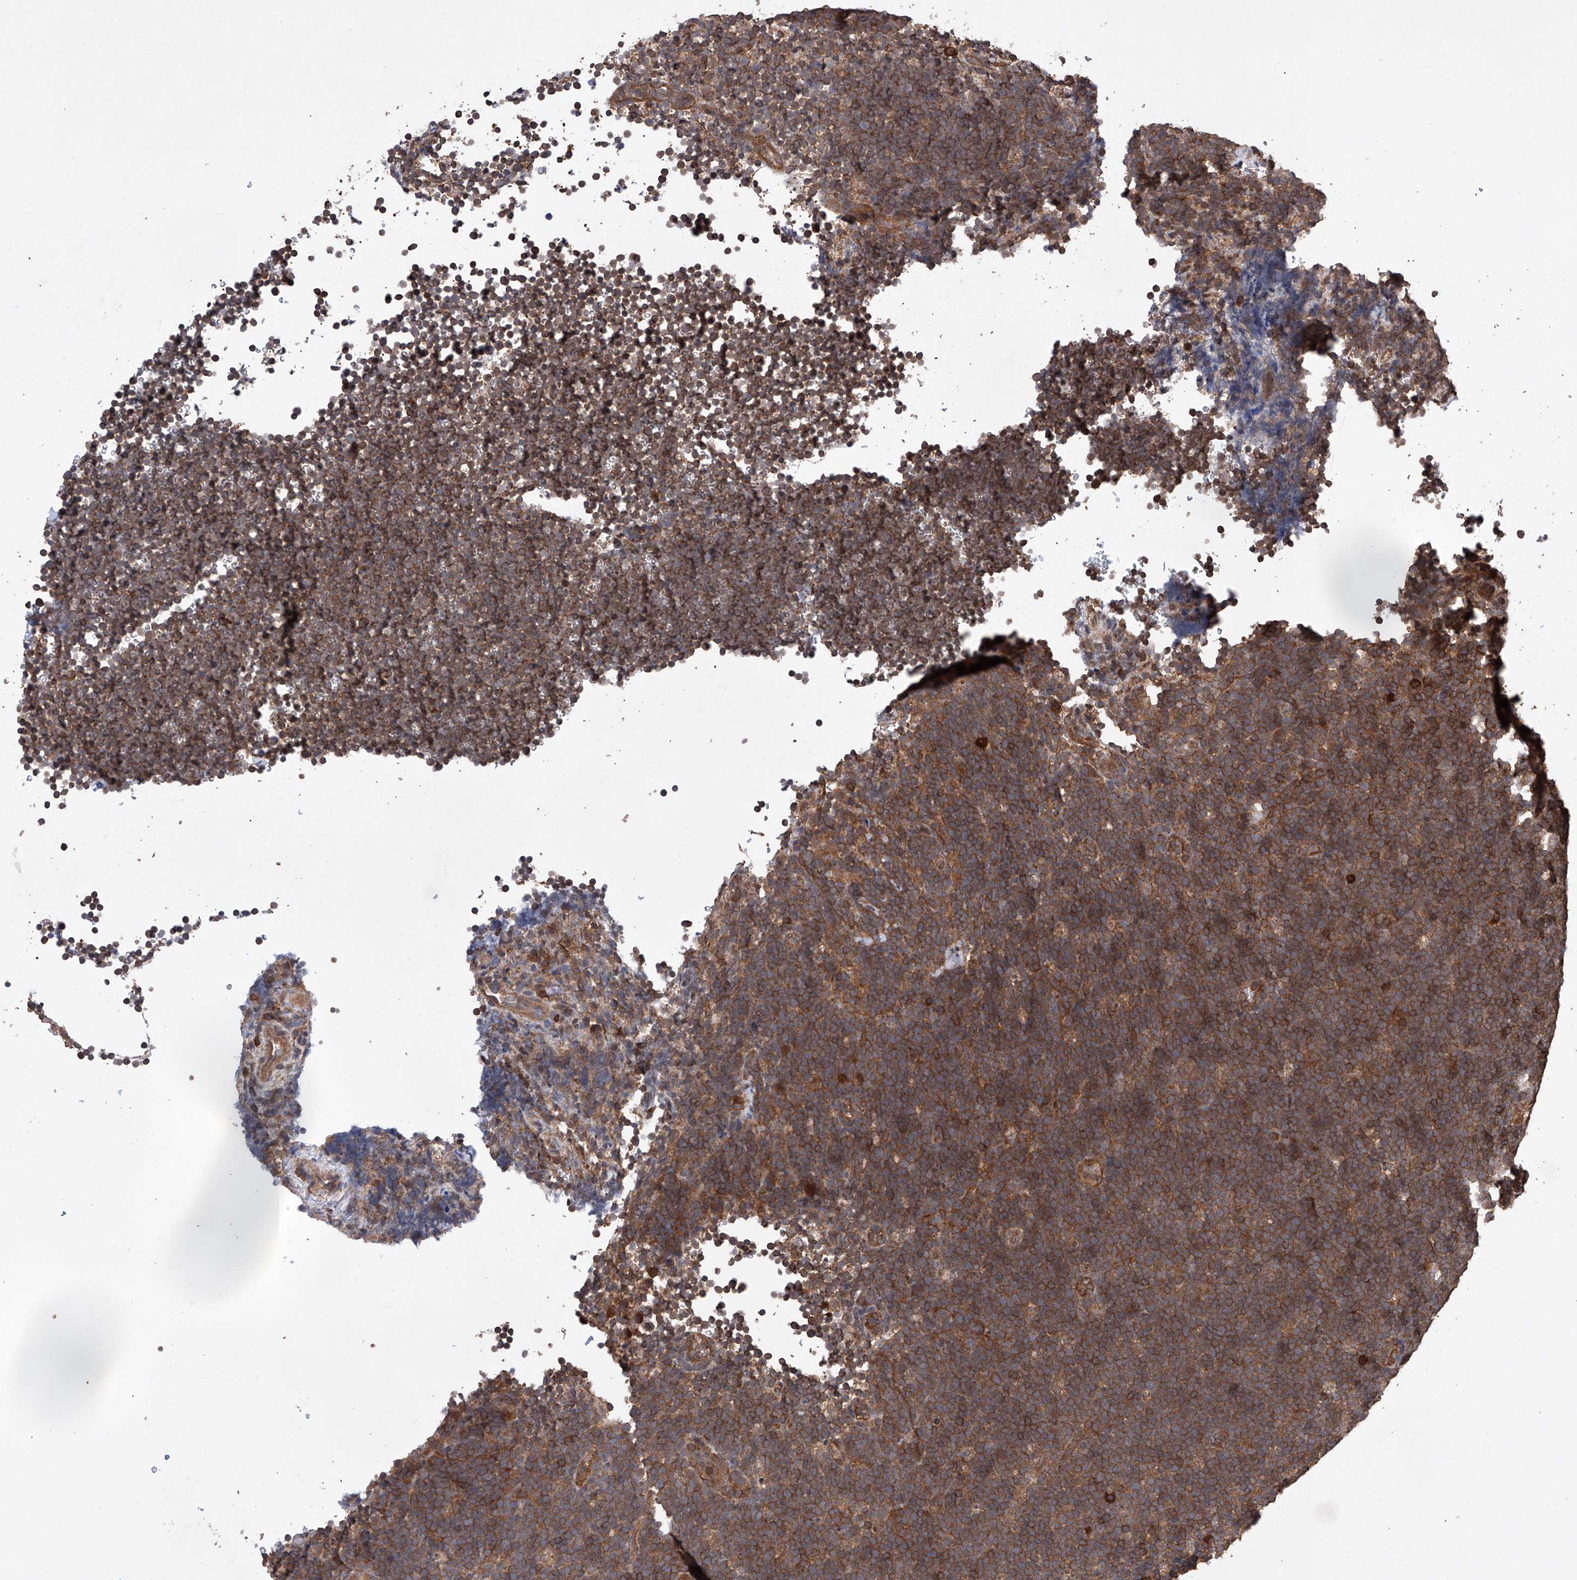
{"staining": {"intensity": "moderate", "quantity": ">75%", "location": "cytoplasmic/membranous"}, "tissue": "lymphoma", "cell_type": "Tumor cells", "image_type": "cancer", "snomed": [{"axis": "morphology", "description": "Malignant lymphoma, non-Hodgkin's type, High grade"}, {"axis": "topography", "description": "Lymph node"}], "caption": "Immunohistochemistry photomicrograph of human high-grade malignant lymphoma, non-Hodgkin's type stained for a protein (brown), which shows medium levels of moderate cytoplasmic/membranous staining in approximately >75% of tumor cells.", "gene": "LURAP1", "patient": {"sex": "male", "age": 13}}